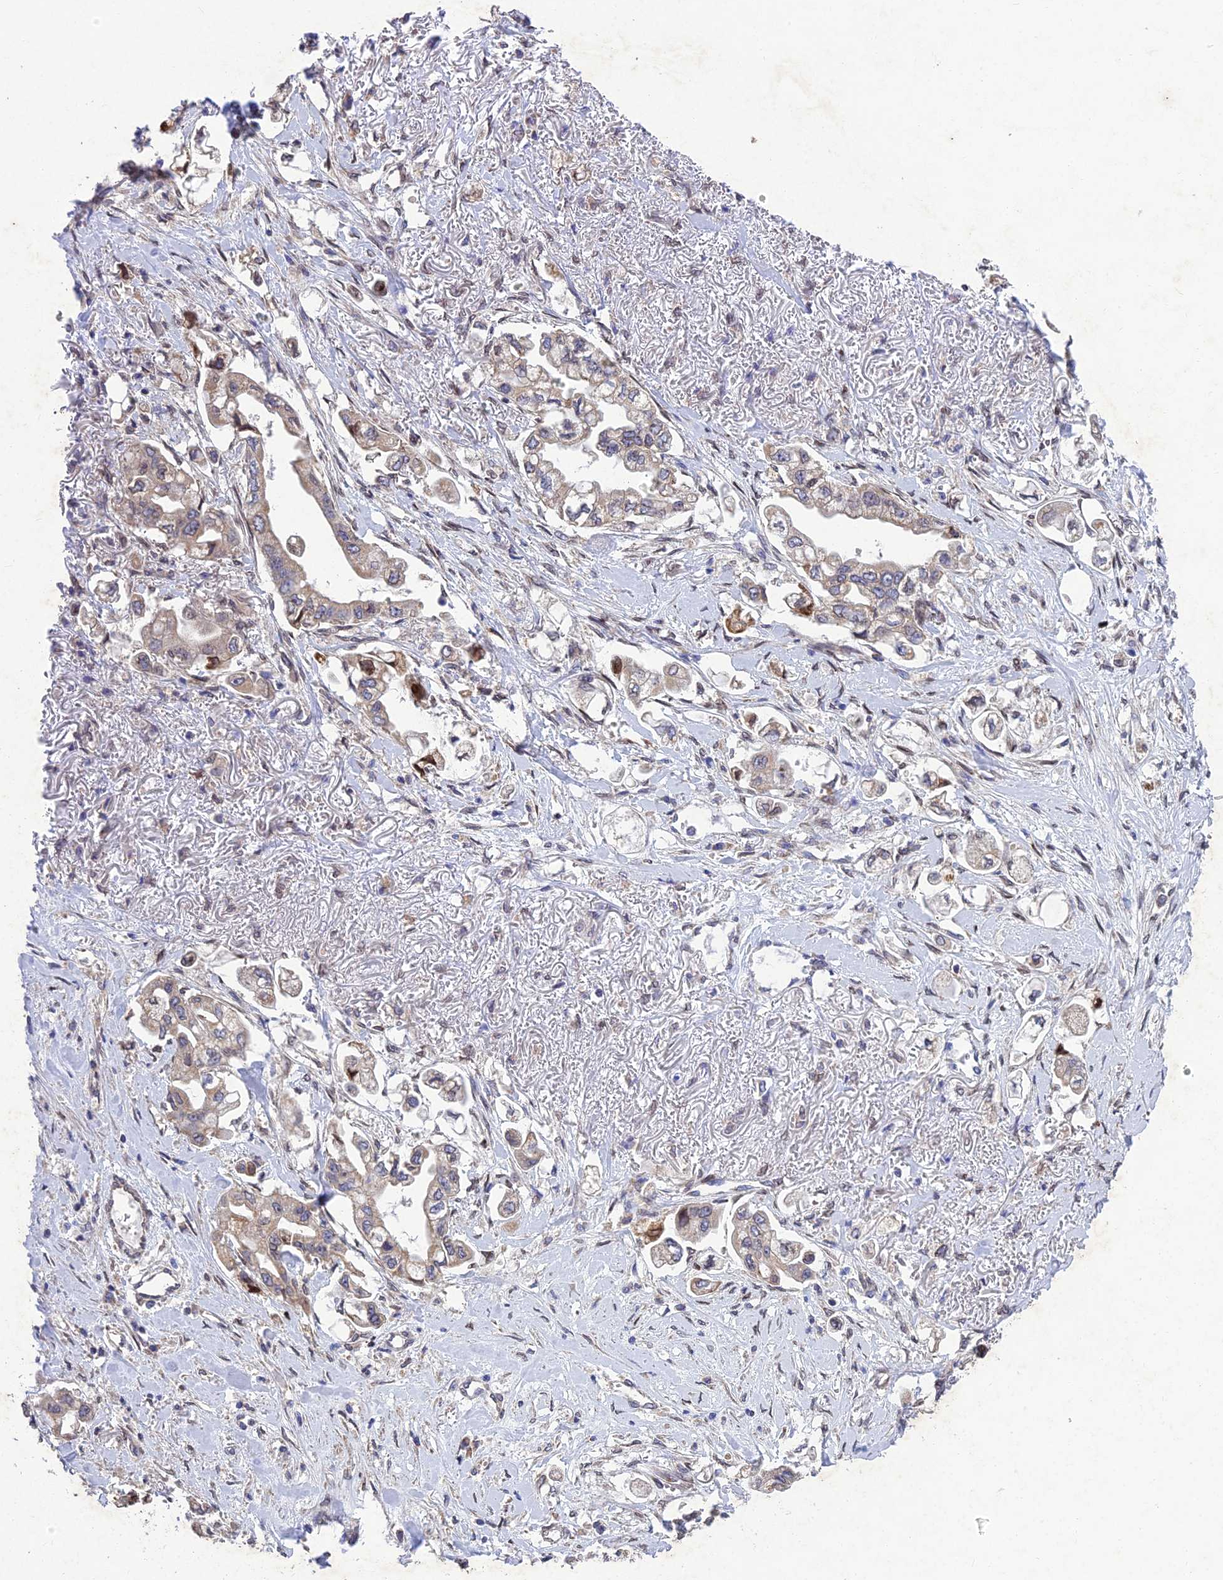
{"staining": {"intensity": "weak", "quantity": ">75%", "location": "cytoplasmic/membranous"}, "tissue": "stomach cancer", "cell_type": "Tumor cells", "image_type": "cancer", "snomed": [{"axis": "morphology", "description": "Adenocarcinoma, NOS"}, {"axis": "topography", "description": "Stomach"}], "caption": "This photomicrograph displays IHC staining of human stomach cancer, with low weak cytoplasmic/membranous staining in about >75% of tumor cells.", "gene": "MGAT2", "patient": {"sex": "male", "age": 62}}